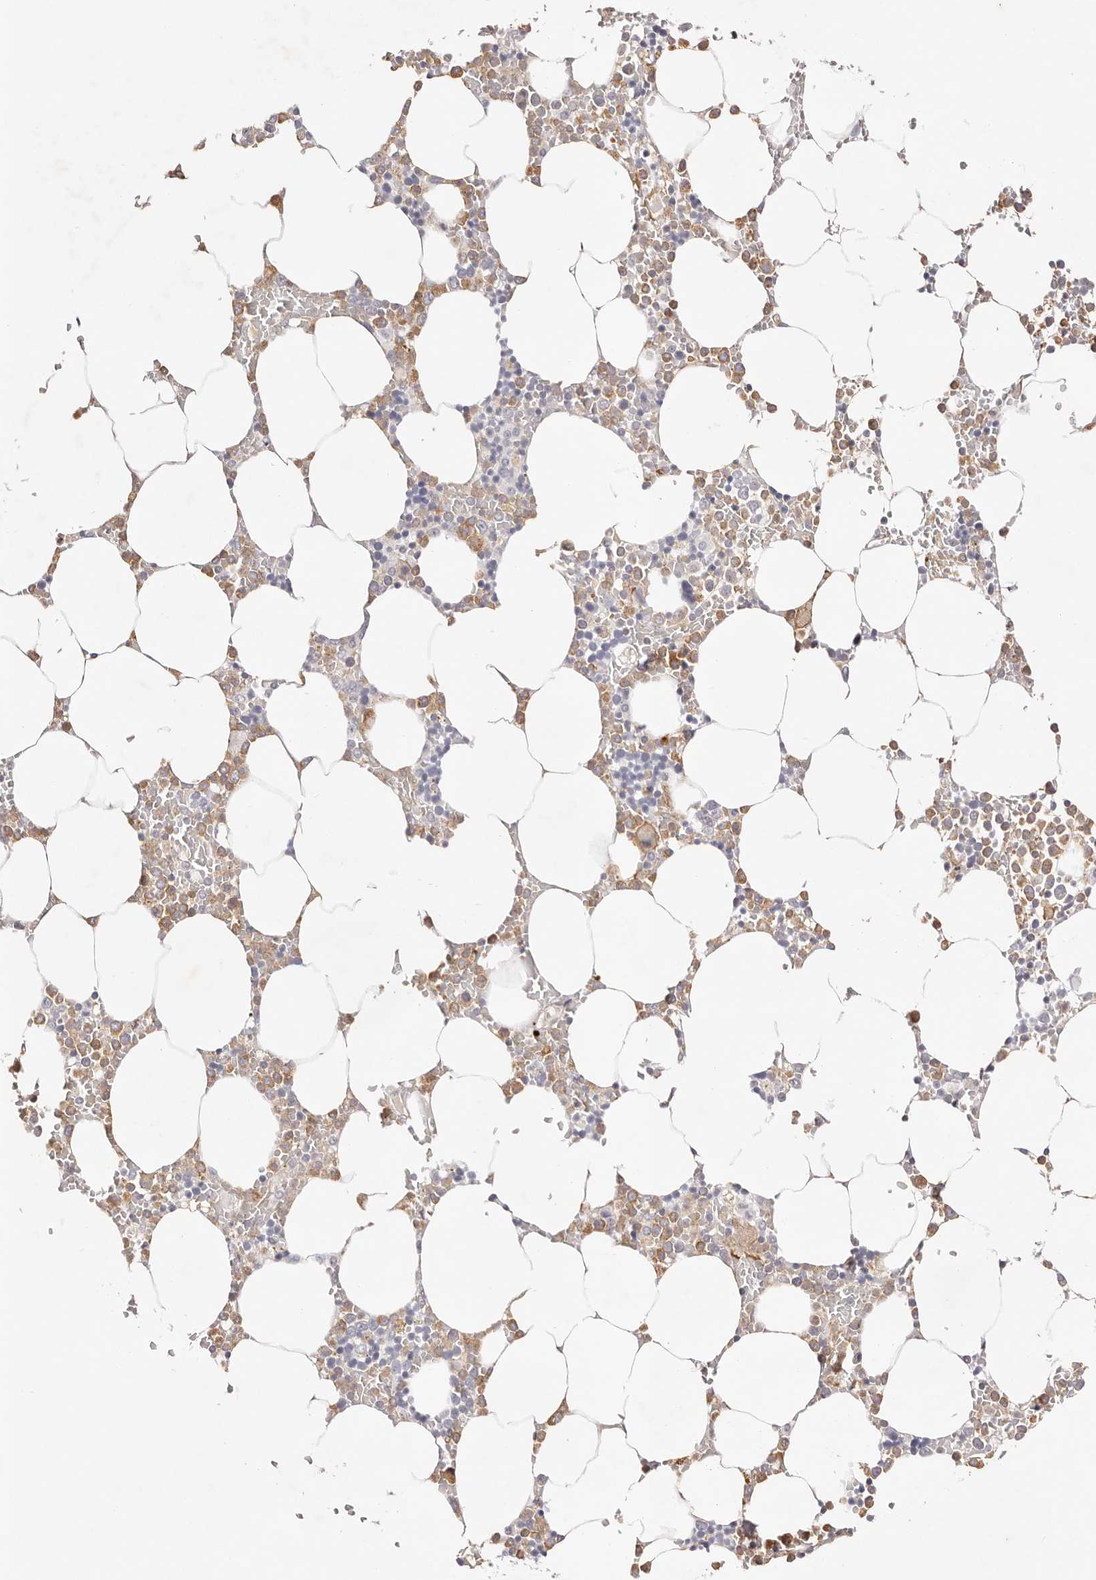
{"staining": {"intensity": "moderate", "quantity": ">75%", "location": "cytoplasmic/membranous"}, "tissue": "bone marrow", "cell_type": "Hematopoietic cells", "image_type": "normal", "snomed": [{"axis": "morphology", "description": "Normal tissue, NOS"}, {"axis": "topography", "description": "Bone marrow"}], "caption": "Bone marrow stained for a protein displays moderate cytoplasmic/membranous positivity in hematopoietic cells. The staining is performed using DAB brown chromogen to label protein expression. The nuclei are counter-stained blue using hematoxylin.", "gene": "SLC35B2", "patient": {"sex": "male", "age": 70}}